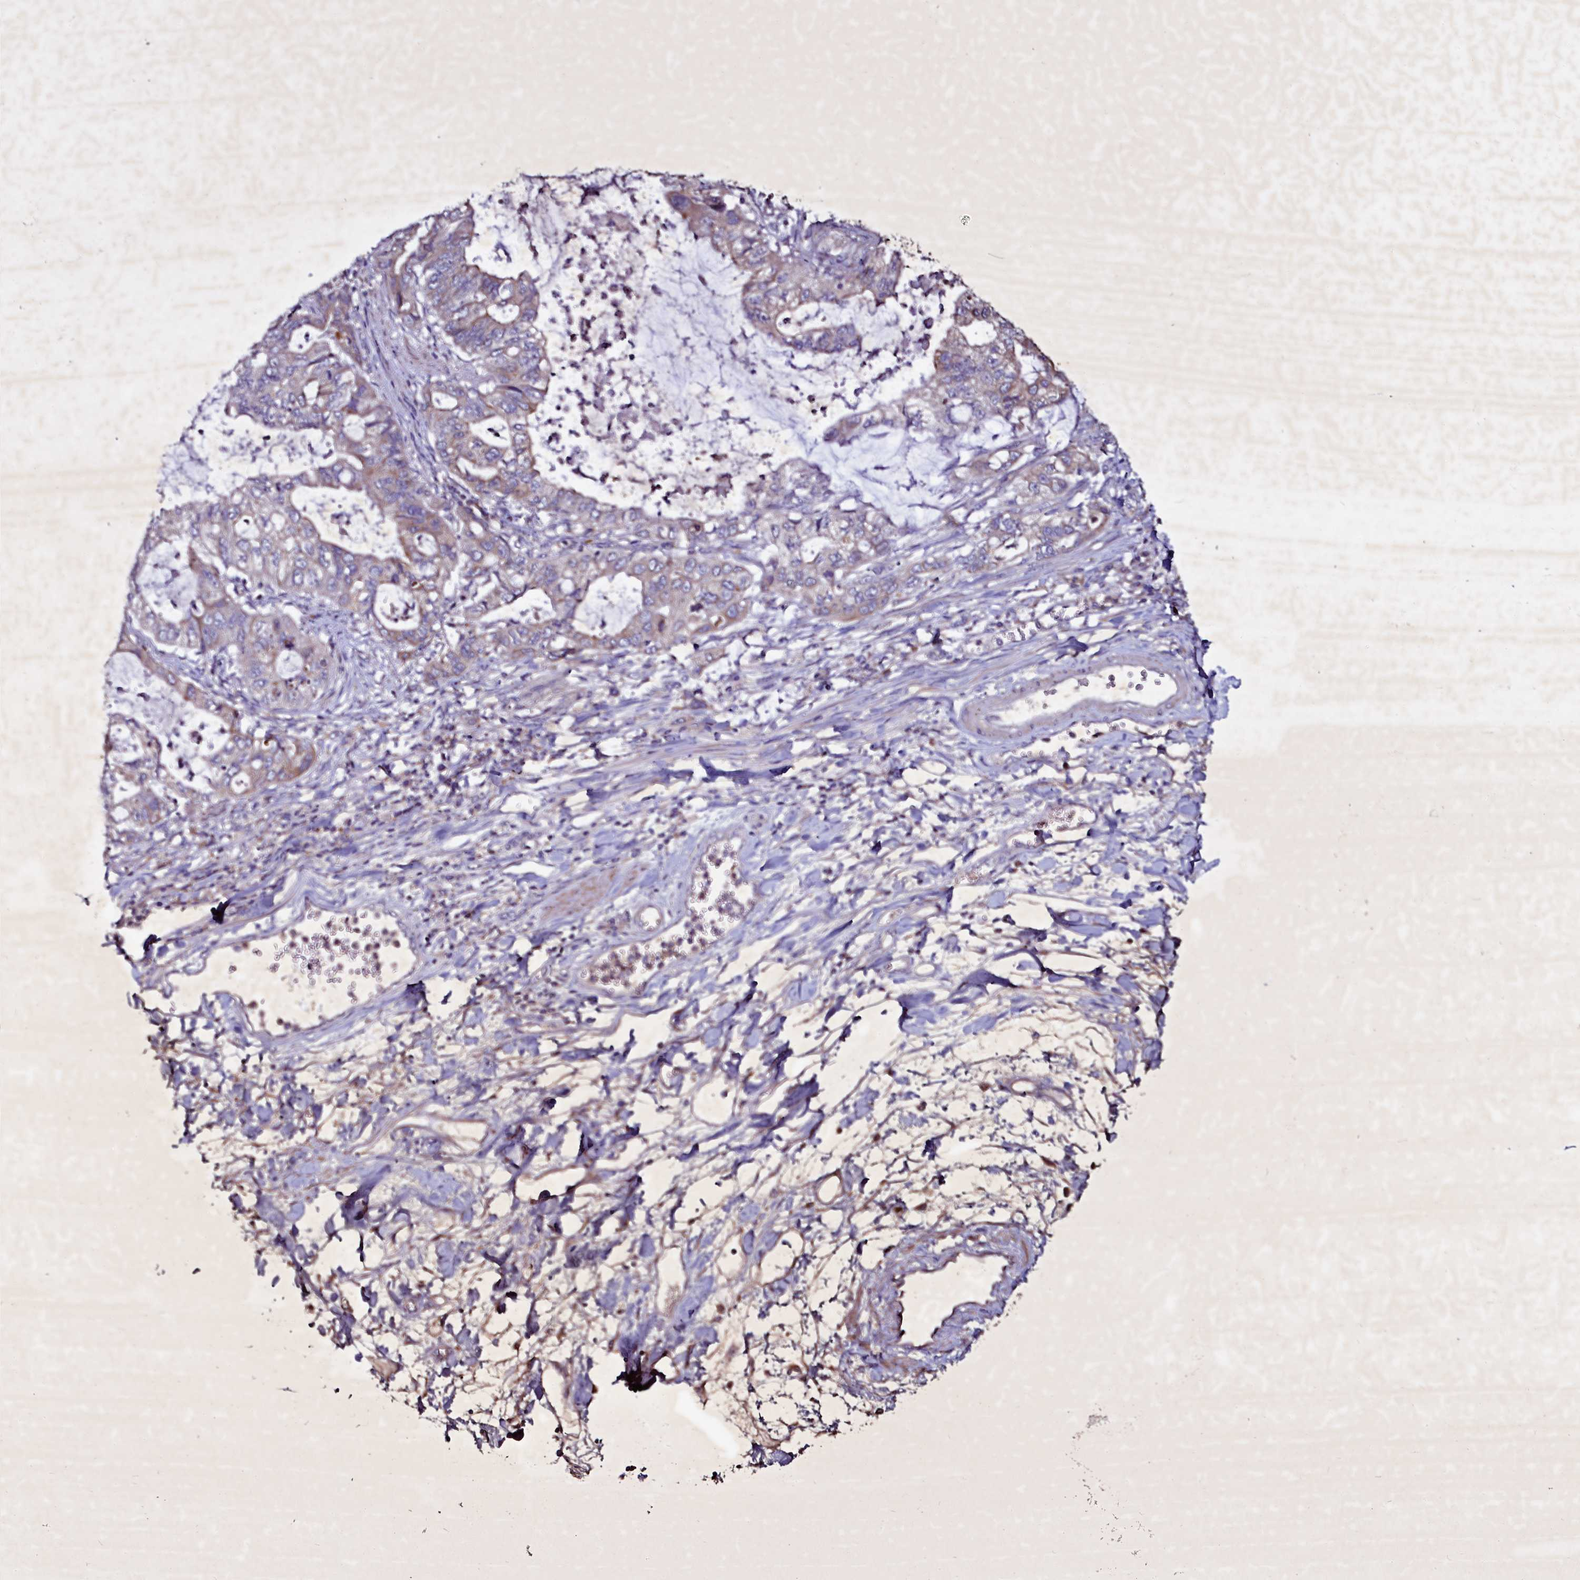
{"staining": {"intensity": "weak", "quantity": "25%-75%", "location": "cytoplasmic/membranous"}, "tissue": "stomach cancer", "cell_type": "Tumor cells", "image_type": "cancer", "snomed": [{"axis": "morphology", "description": "Adenocarcinoma, NOS"}, {"axis": "topography", "description": "Stomach, upper"}], "caption": "Adenocarcinoma (stomach) stained for a protein exhibits weak cytoplasmic/membranous positivity in tumor cells.", "gene": "SELENOT", "patient": {"sex": "female", "age": 52}}